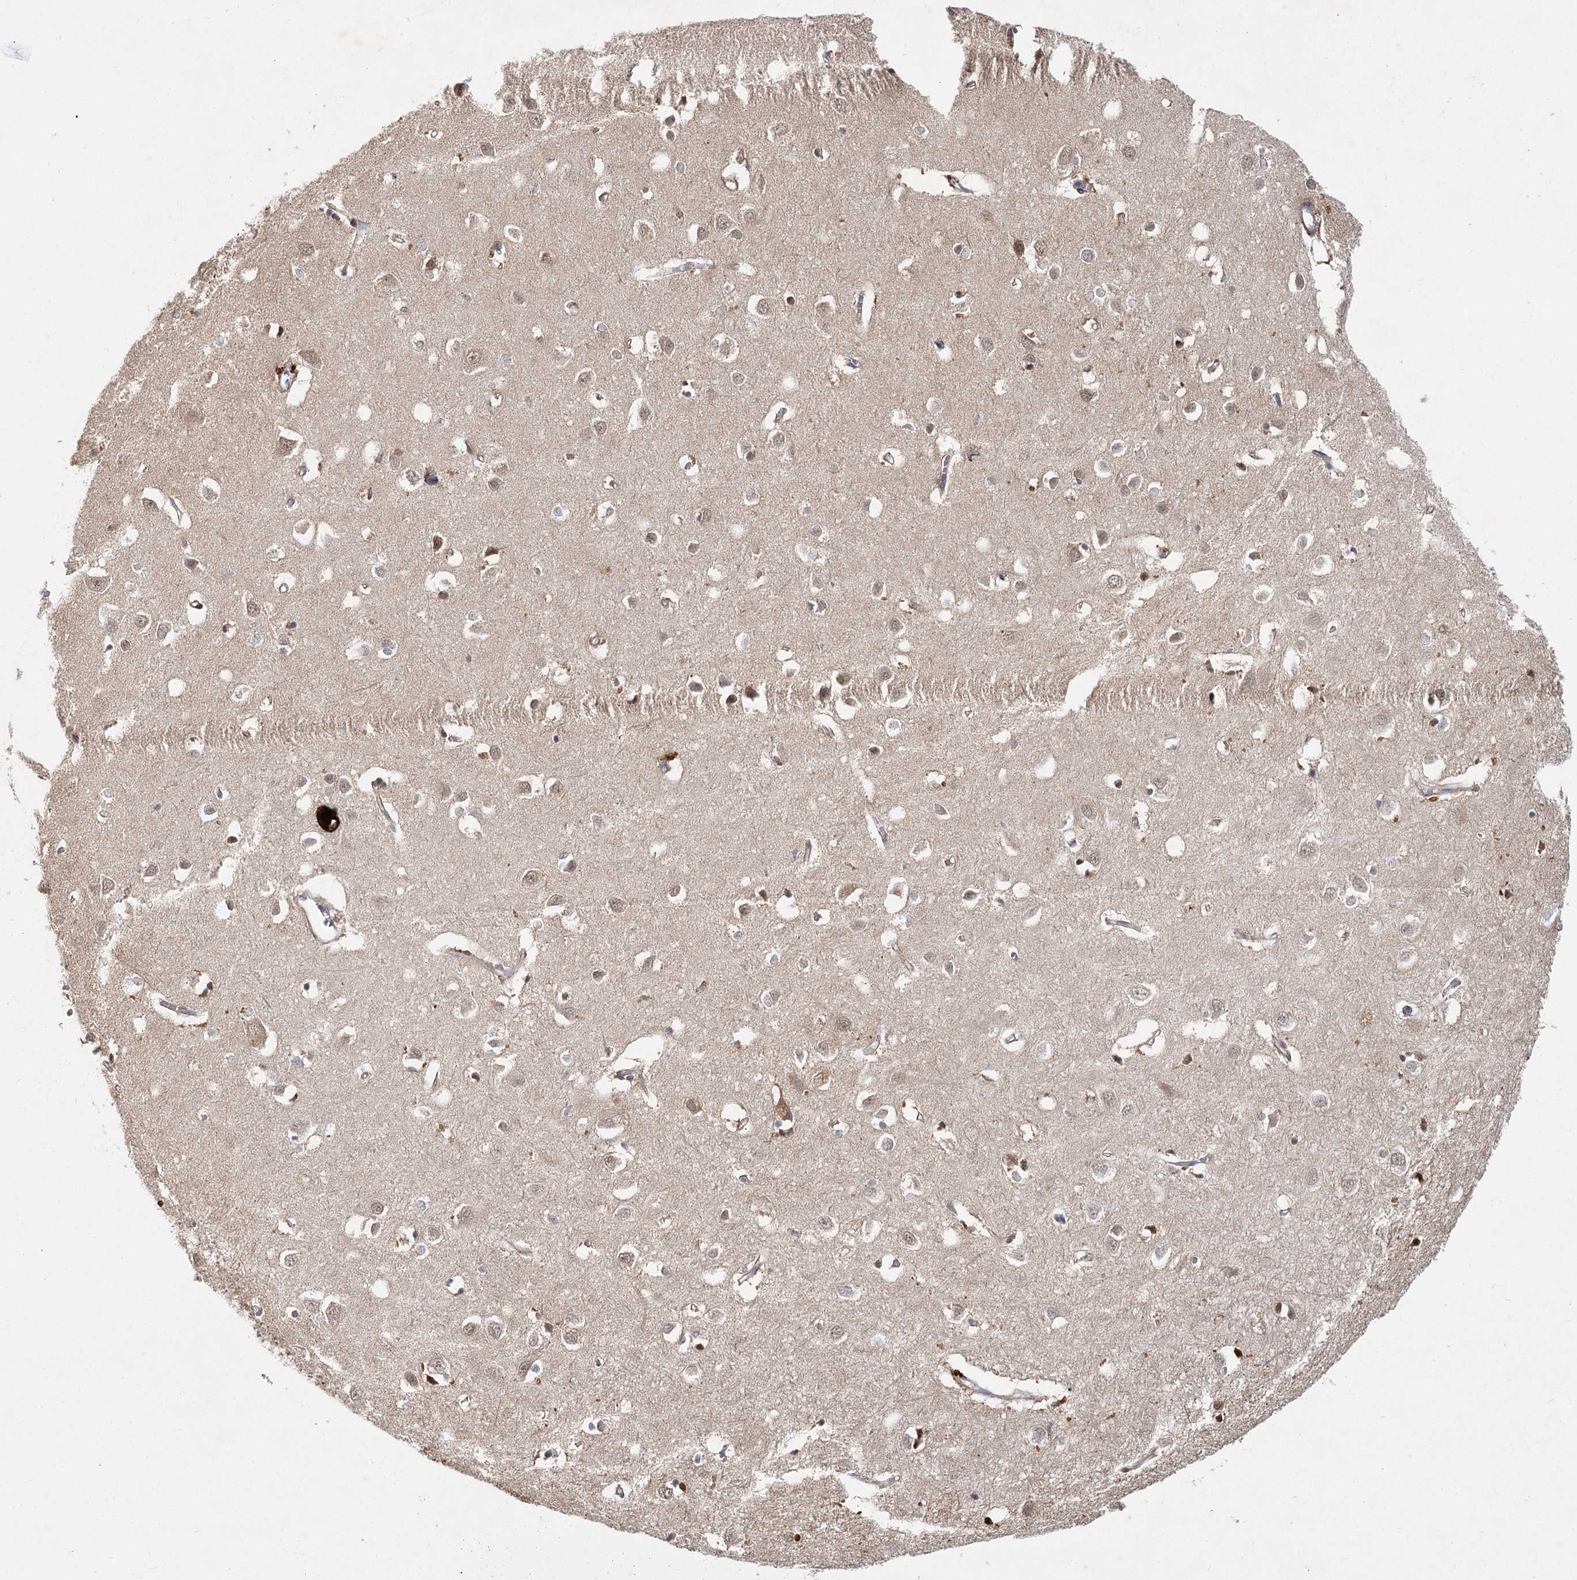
{"staining": {"intensity": "negative", "quantity": "none", "location": "none"}, "tissue": "cerebral cortex", "cell_type": "Endothelial cells", "image_type": "normal", "snomed": [{"axis": "morphology", "description": "Normal tissue, NOS"}, {"axis": "topography", "description": "Cerebral cortex"}], "caption": "DAB immunohistochemical staining of benign cerebral cortex shows no significant expression in endothelial cells. Brightfield microscopy of immunohistochemistry (IHC) stained with DAB (3,3'-diaminobenzidine) (brown) and hematoxylin (blue), captured at high magnification.", "gene": "AP3B1", "patient": {"sex": "female", "age": 64}}